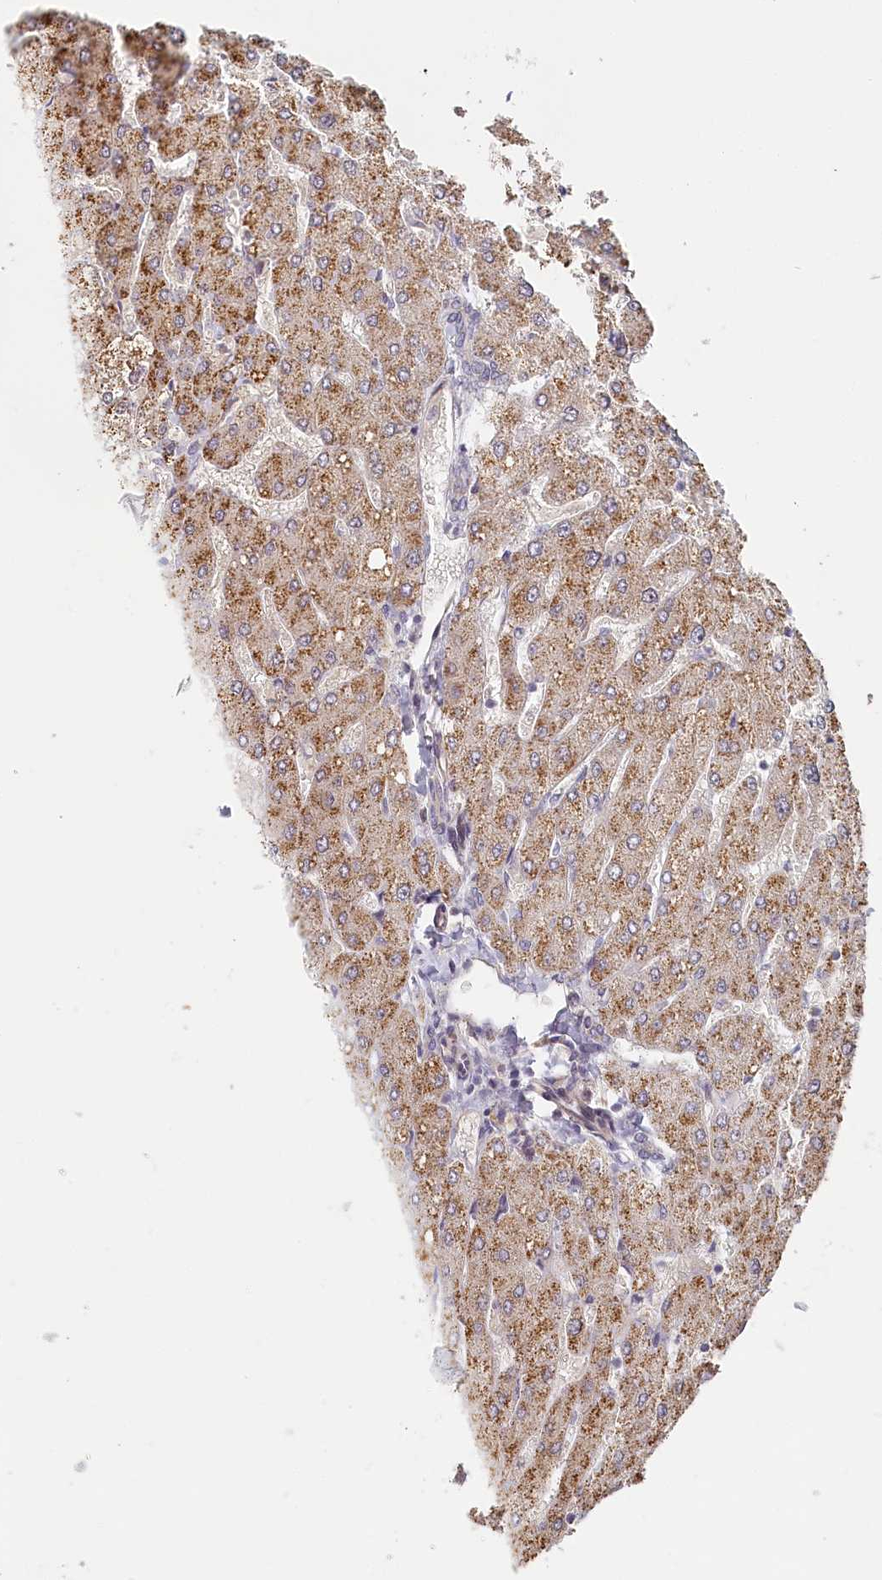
{"staining": {"intensity": "negative", "quantity": "none", "location": "none"}, "tissue": "liver", "cell_type": "Cholangiocytes", "image_type": "normal", "snomed": [{"axis": "morphology", "description": "Normal tissue, NOS"}, {"axis": "topography", "description": "Liver"}], "caption": "Cholangiocytes are negative for protein expression in unremarkable human liver. (Immunohistochemistry, brightfield microscopy, high magnification).", "gene": "INTS4", "patient": {"sex": "male", "age": 55}}